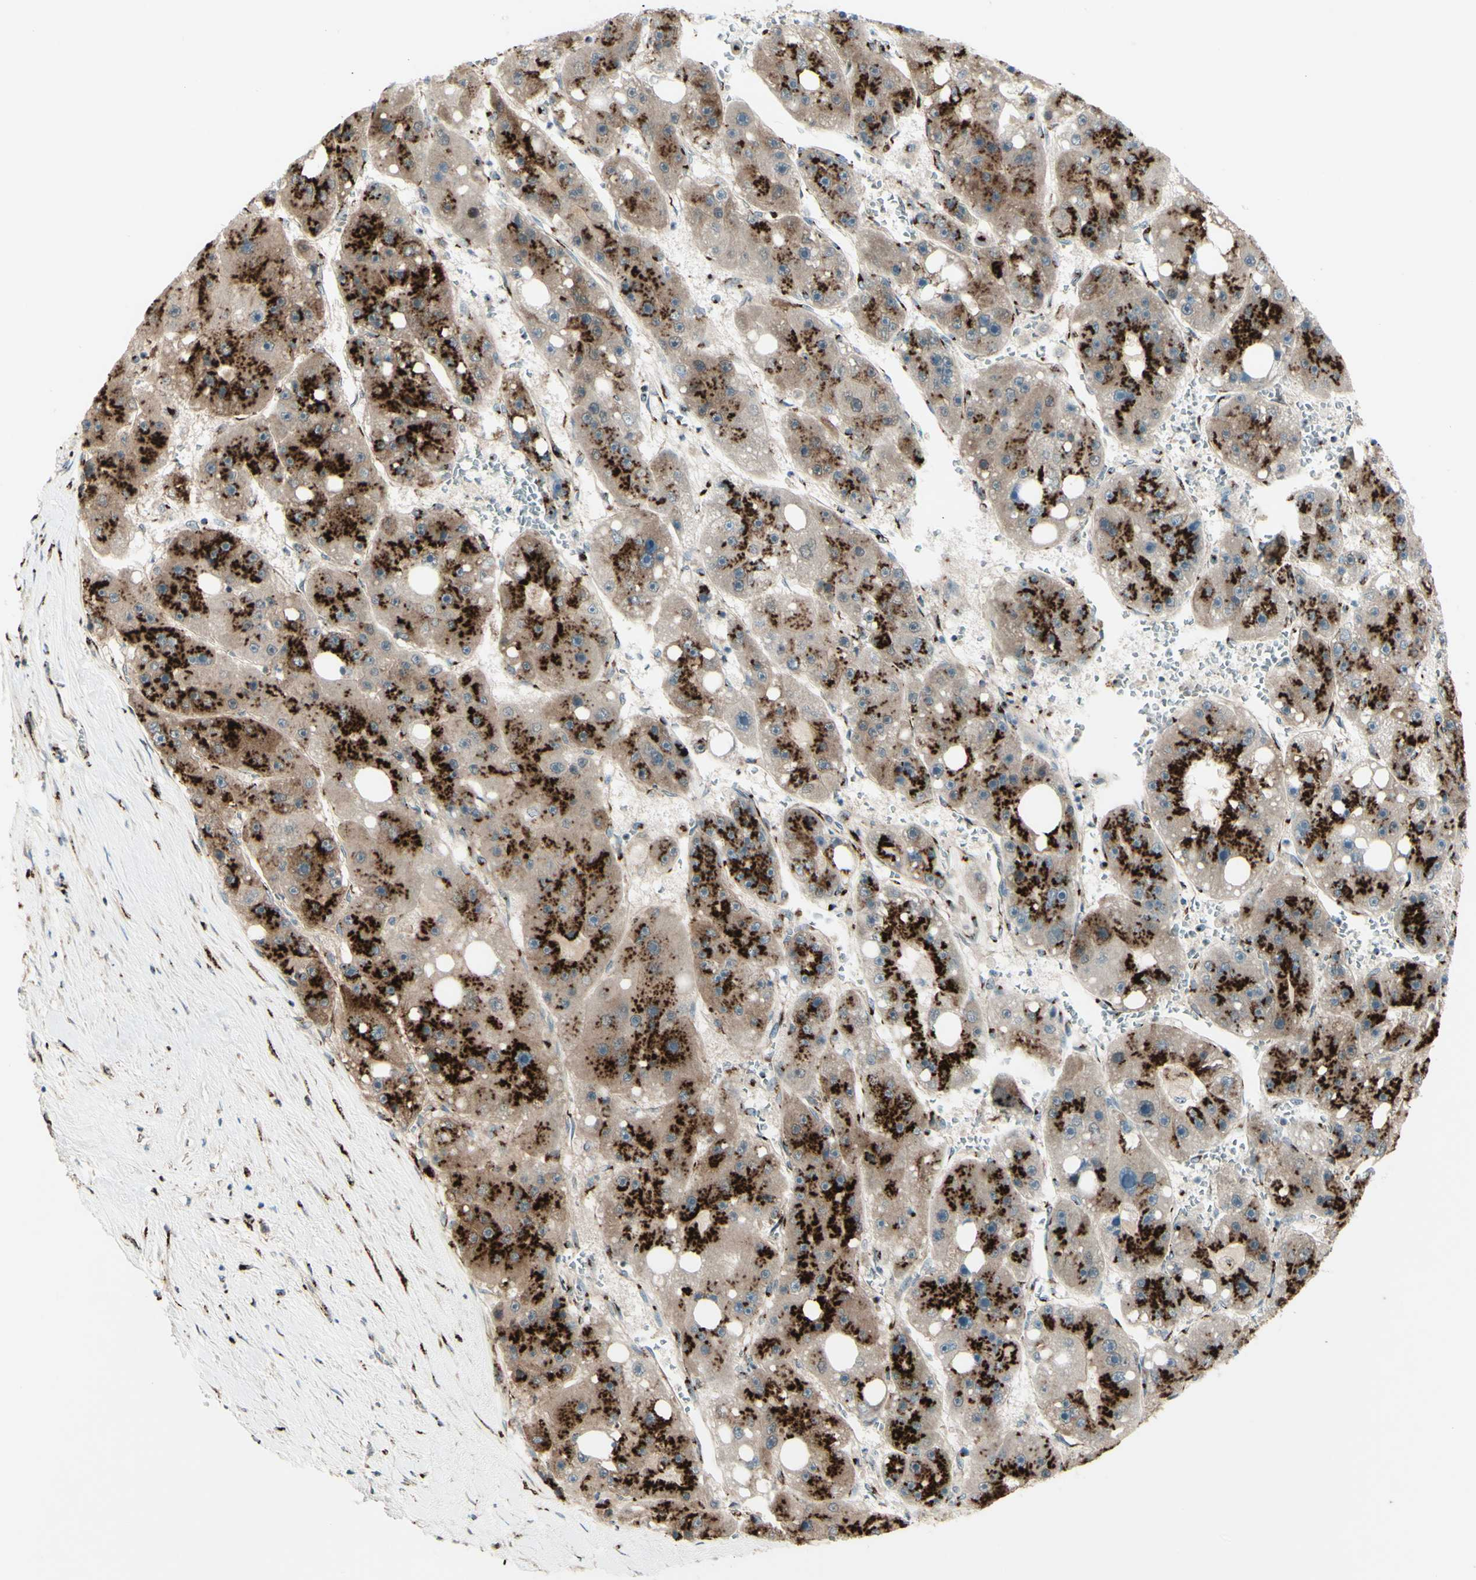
{"staining": {"intensity": "strong", "quantity": ">75%", "location": "cytoplasmic/membranous"}, "tissue": "liver cancer", "cell_type": "Tumor cells", "image_type": "cancer", "snomed": [{"axis": "morphology", "description": "Carcinoma, Hepatocellular, NOS"}, {"axis": "topography", "description": "Liver"}], "caption": "This micrograph exhibits immunohistochemistry staining of hepatocellular carcinoma (liver), with high strong cytoplasmic/membranous positivity in about >75% of tumor cells.", "gene": "BPNT2", "patient": {"sex": "female", "age": 61}}